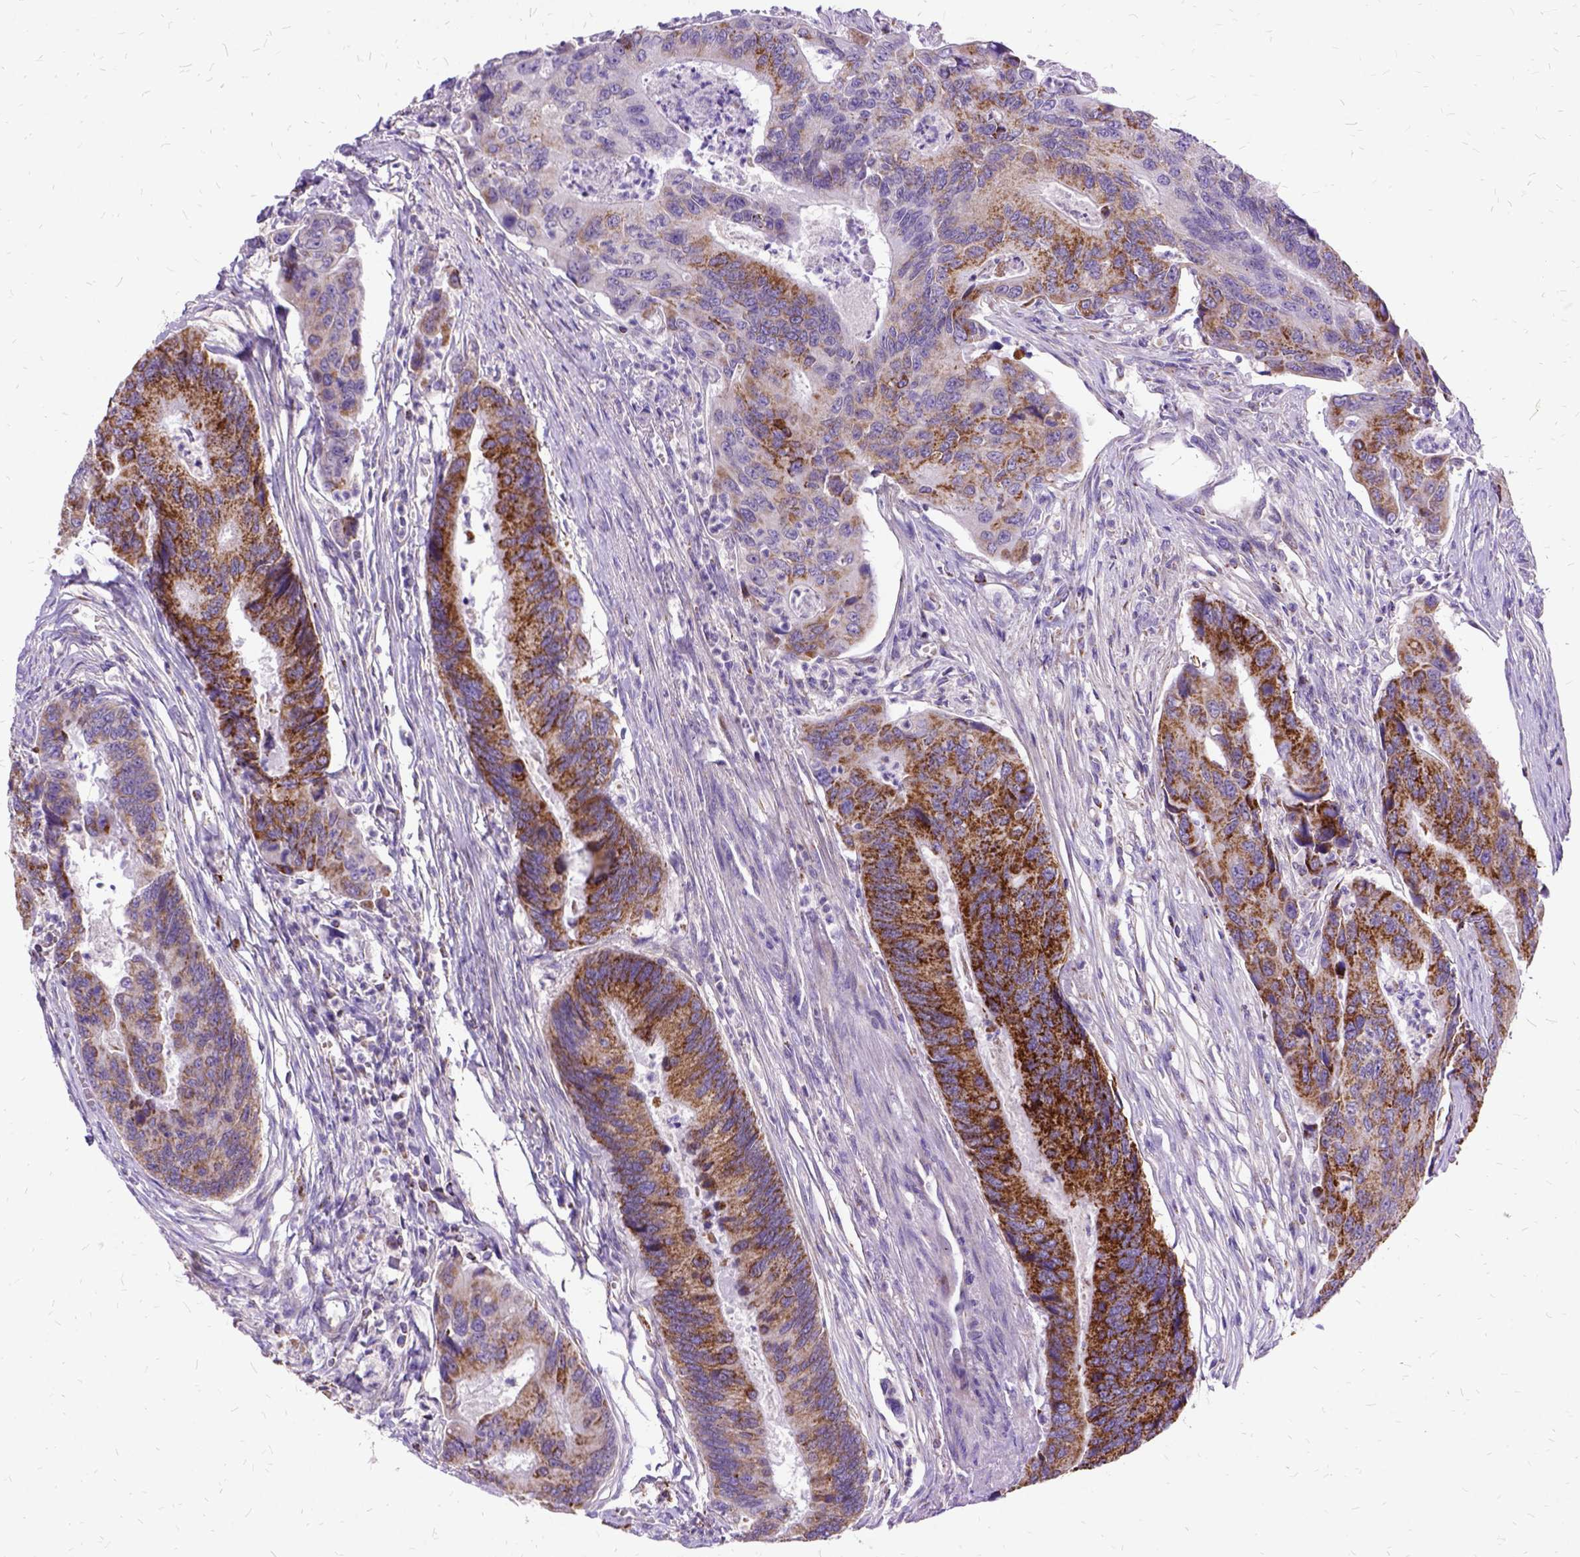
{"staining": {"intensity": "strong", "quantity": "25%-75%", "location": "cytoplasmic/membranous"}, "tissue": "colorectal cancer", "cell_type": "Tumor cells", "image_type": "cancer", "snomed": [{"axis": "morphology", "description": "Adenocarcinoma, NOS"}, {"axis": "topography", "description": "Colon"}], "caption": "Strong cytoplasmic/membranous staining for a protein is identified in approximately 25%-75% of tumor cells of colorectal cancer using IHC.", "gene": "OXCT1", "patient": {"sex": "female", "age": 67}}